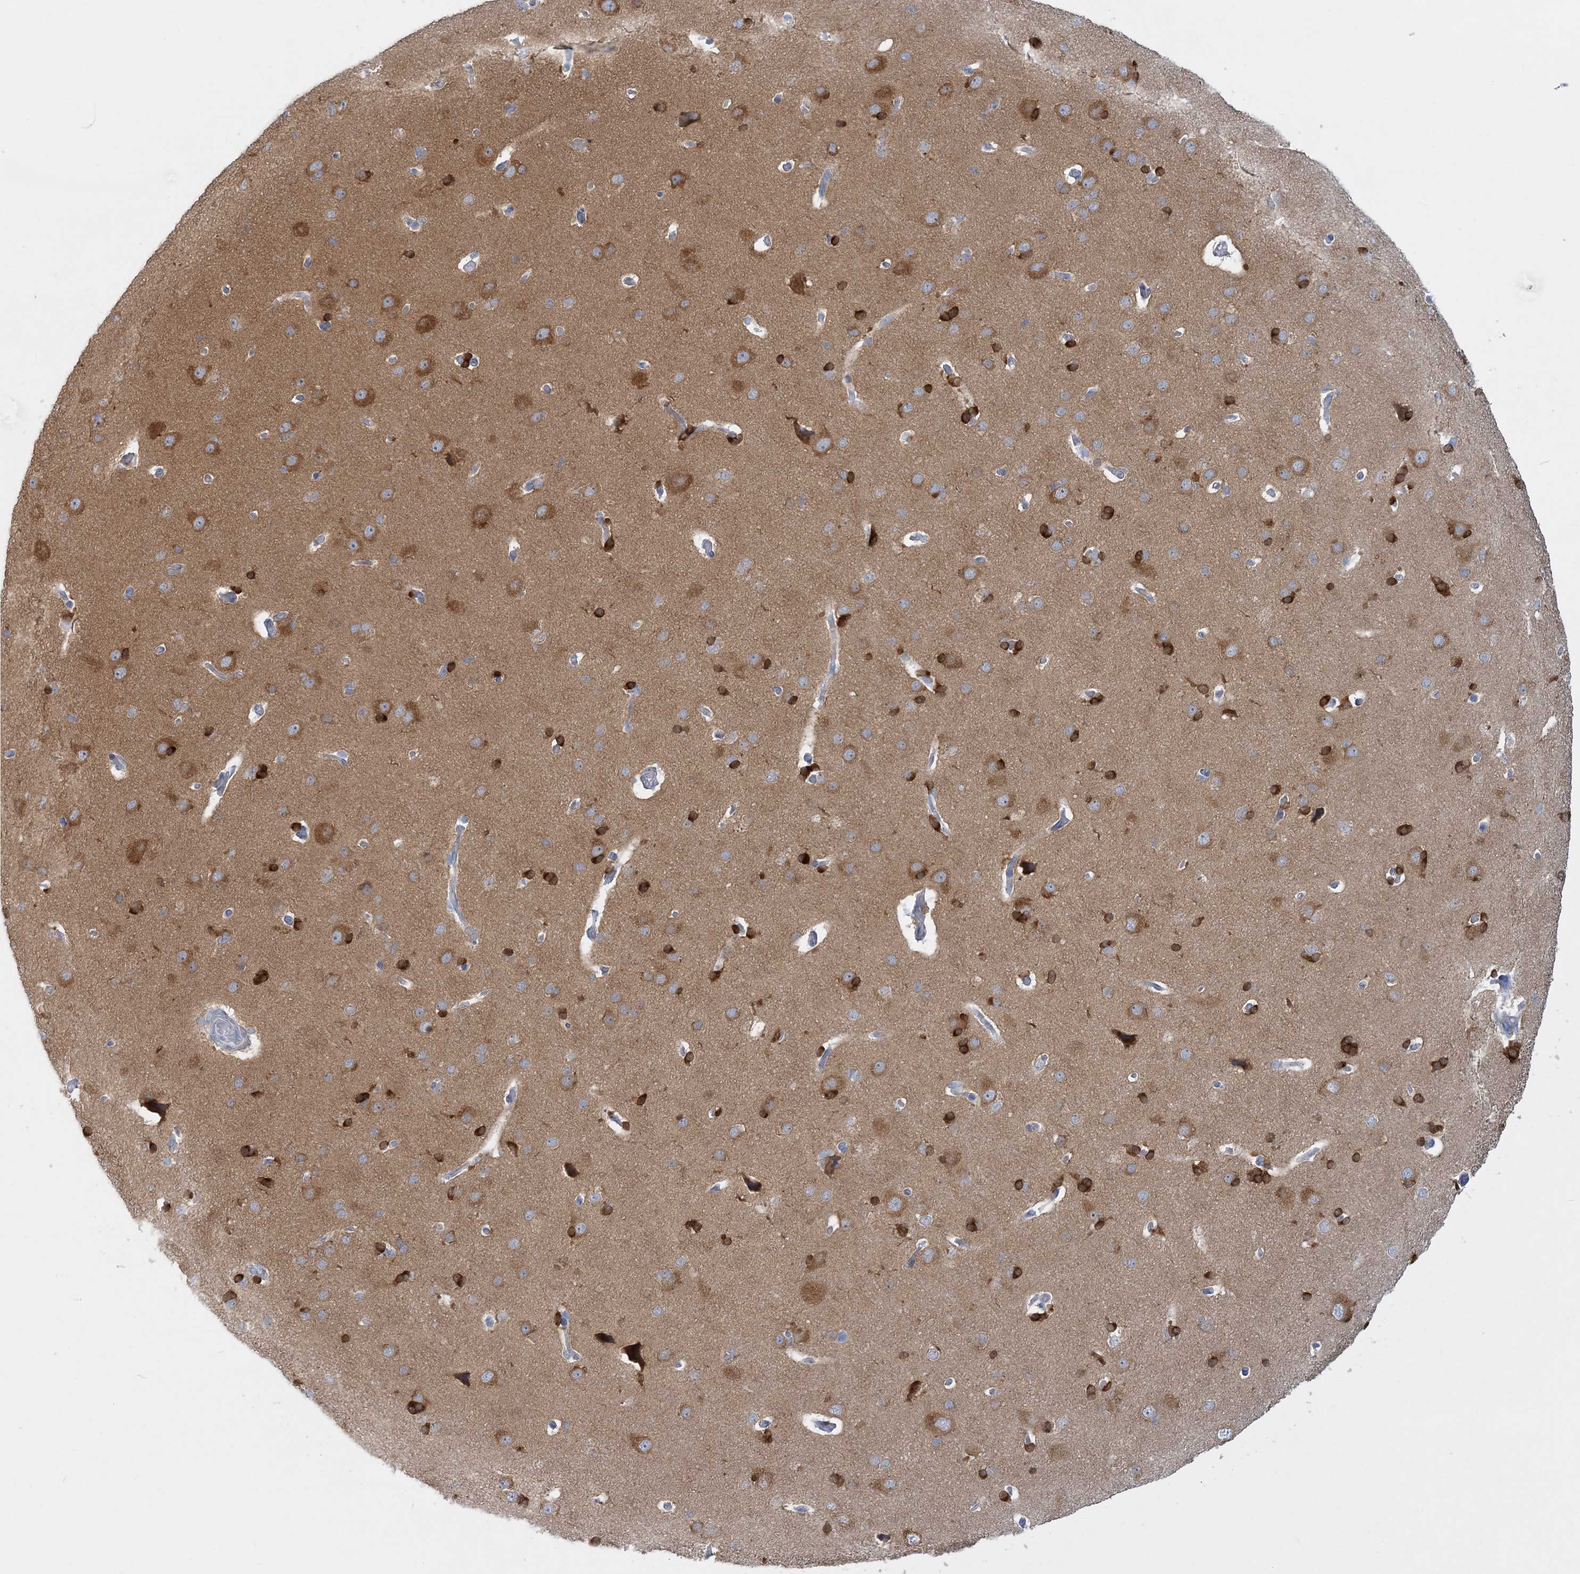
{"staining": {"intensity": "negative", "quantity": "none", "location": "none"}, "tissue": "cerebral cortex", "cell_type": "Endothelial cells", "image_type": "normal", "snomed": [{"axis": "morphology", "description": "Normal tissue, NOS"}, {"axis": "topography", "description": "Cerebral cortex"}], "caption": "The micrograph demonstrates no staining of endothelial cells in unremarkable cerebral cortex. Nuclei are stained in blue.", "gene": "ENSG00000288637", "patient": {"sex": "male", "age": 62}}